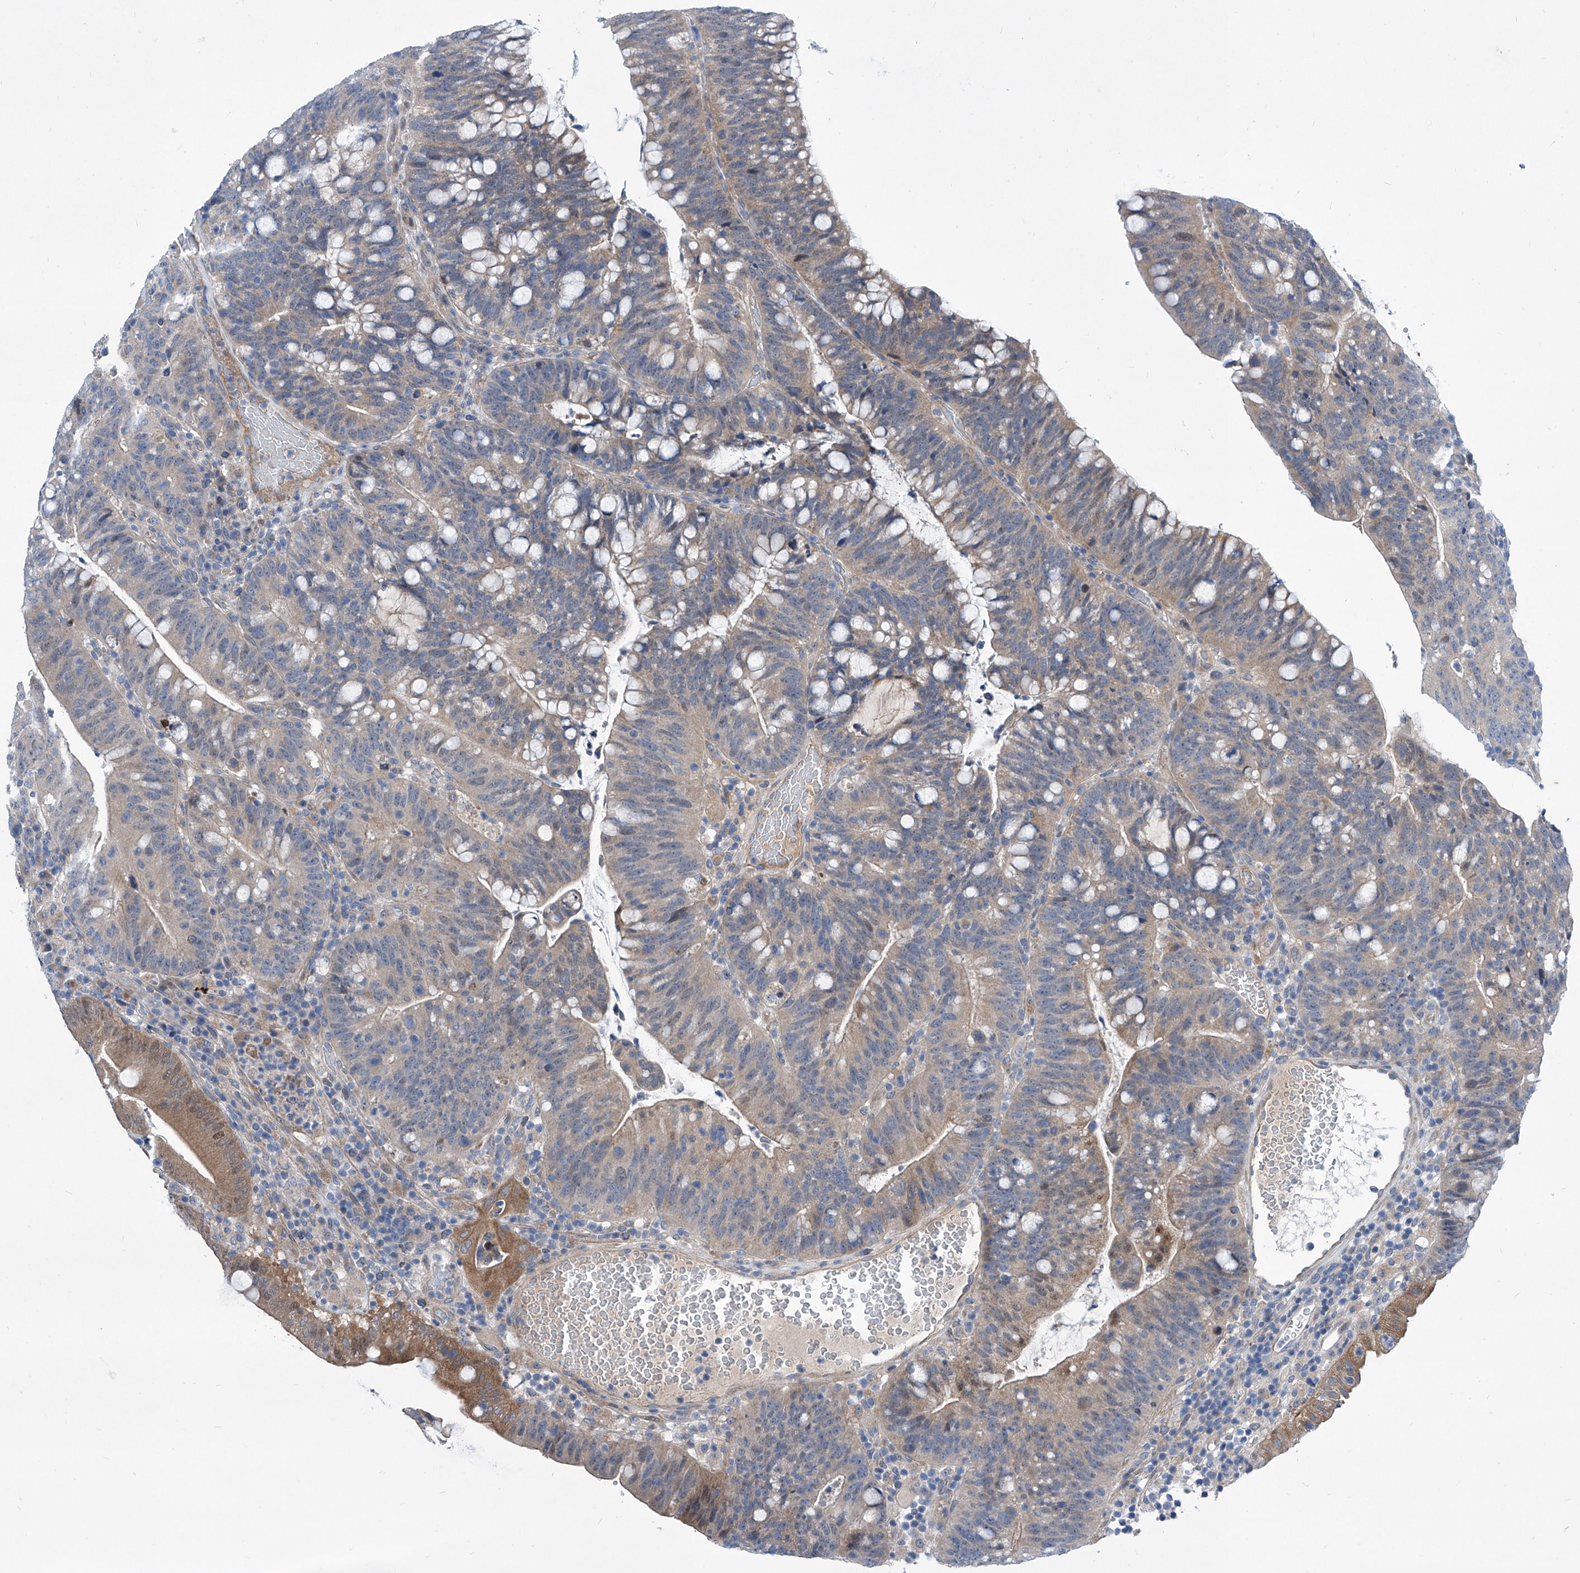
{"staining": {"intensity": "moderate", "quantity": "<25%", "location": "cytoplasmic/membranous"}, "tissue": "colorectal cancer", "cell_type": "Tumor cells", "image_type": "cancer", "snomed": [{"axis": "morphology", "description": "Adenocarcinoma, NOS"}, {"axis": "topography", "description": "Colon"}], "caption": "Colorectal adenocarcinoma stained with a protein marker demonstrates moderate staining in tumor cells.", "gene": "SRBD1", "patient": {"sex": "female", "age": 66}}